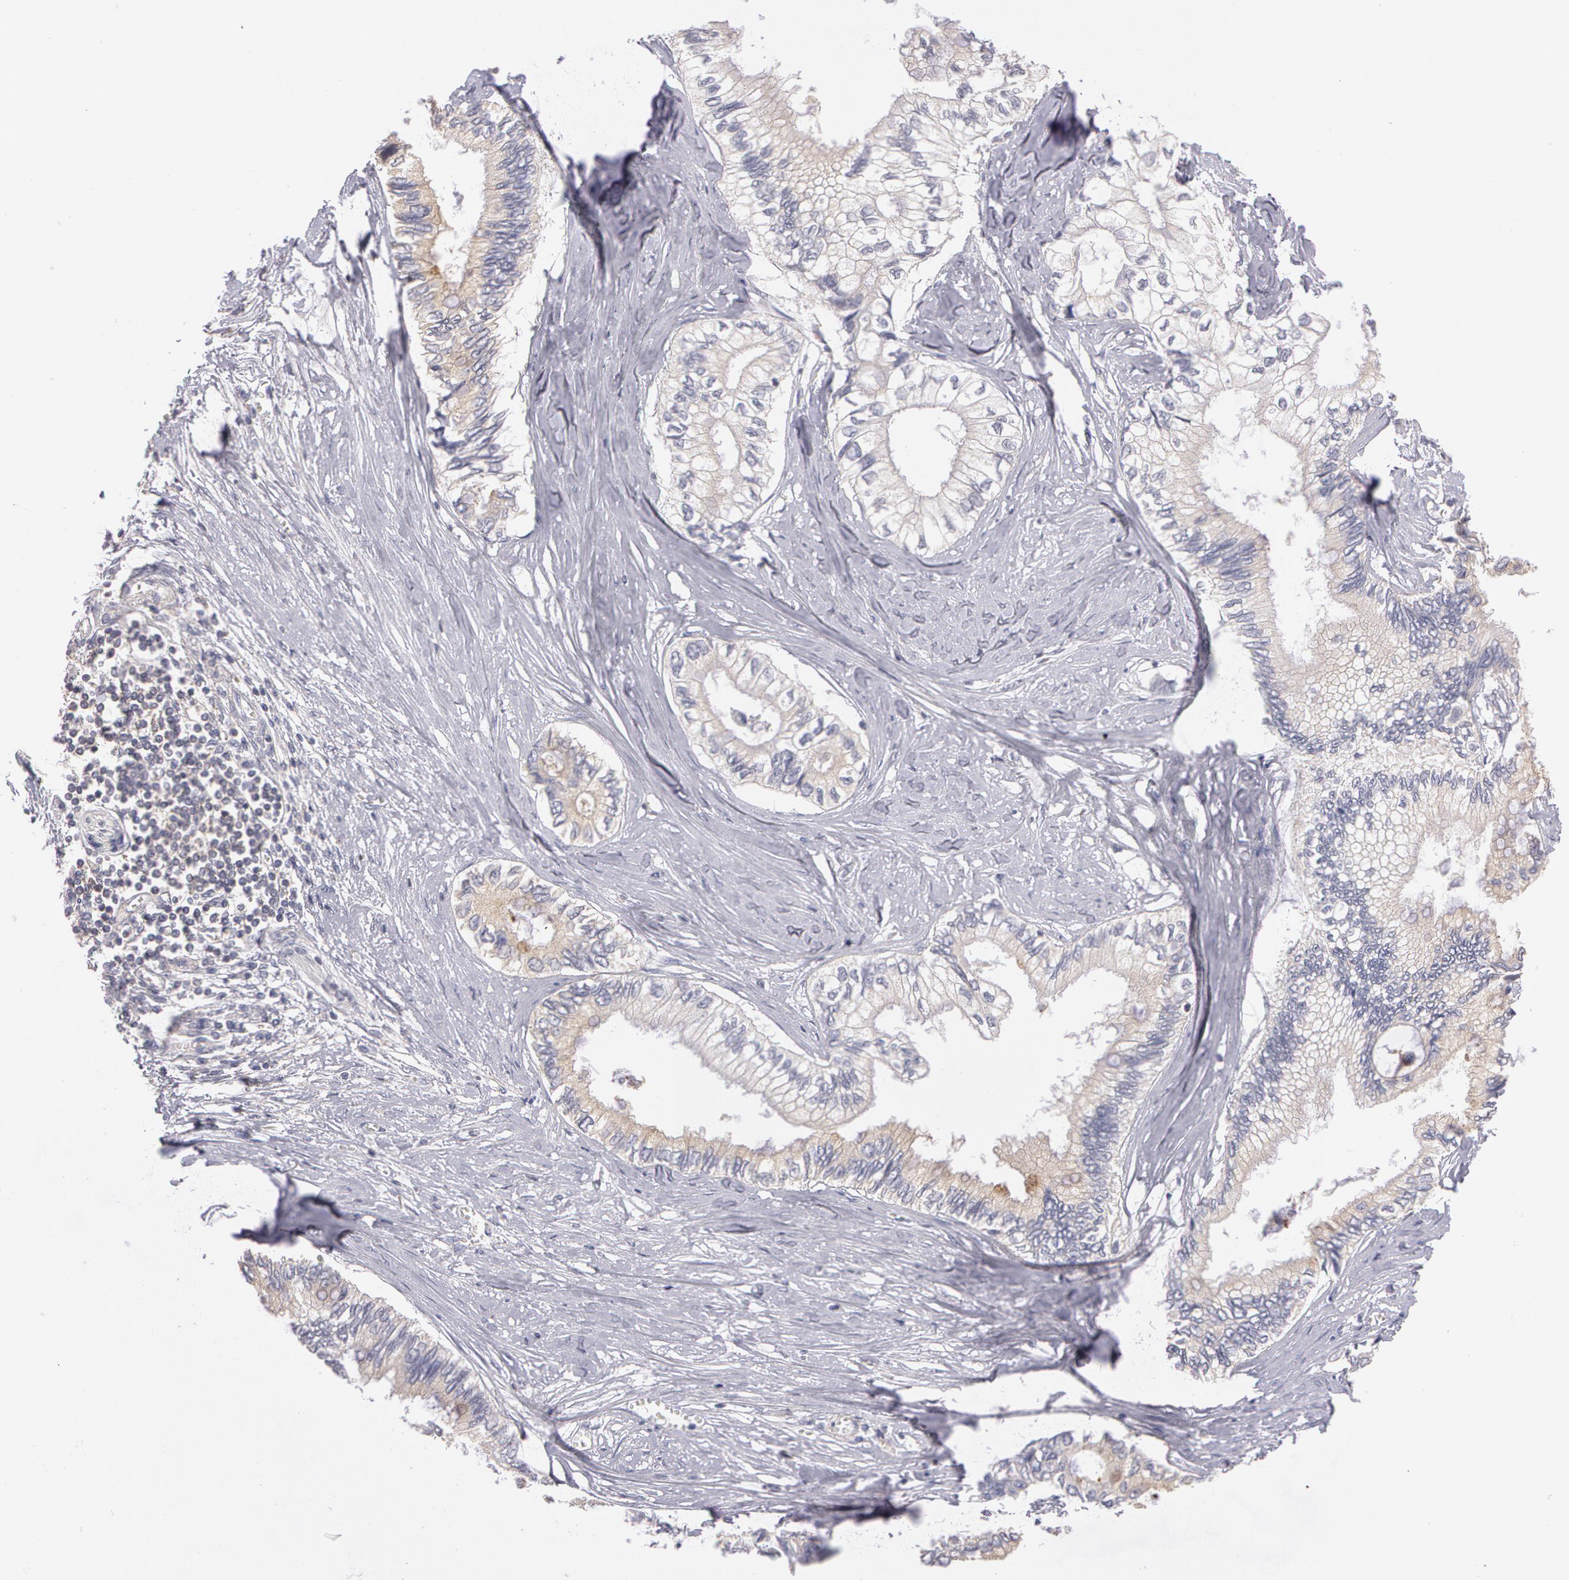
{"staining": {"intensity": "negative", "quantity": "none", "location": "none"}, "tissue": "pancreatic cancer", "cell_type": "Tumor cells", "image_type": "cancer", "snomed": [{"axis": "morphology", "description": "Adenocarcinoma, NOS"}, {"axis": "topography", "description": "Pancreas"}], "caption": "The IHC photomicrograph has no significant staining in tumor cells of pancreatic adenocarcinoma tissue. (DAB immunohistochemistry visualized using brightfield microscopy, high magnification).", "gene": "NEK9", "patient": {"sex": "female", "age": 66}}